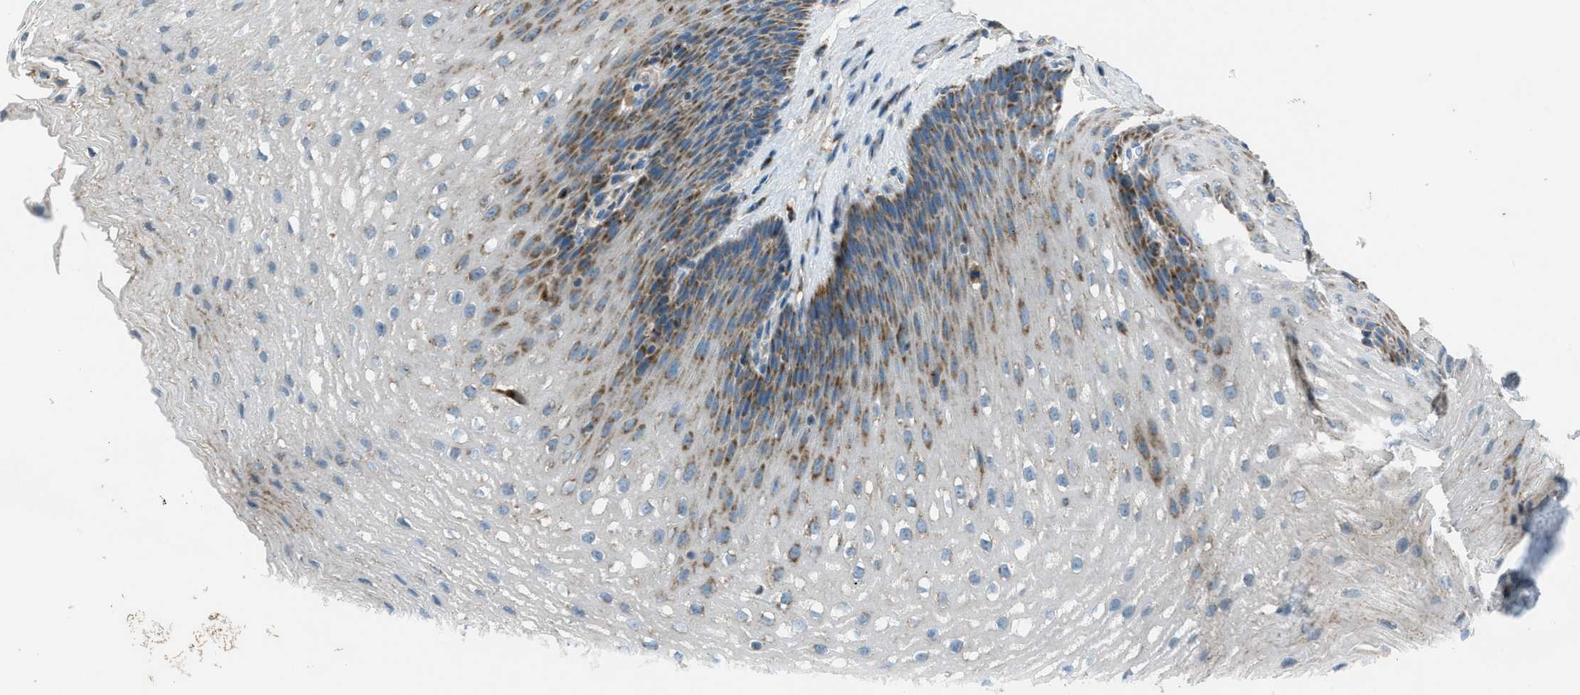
{"staining": {"intensity": "moderate", "quantity": "25%-75%", "location": "cytoplasmic/membranous"}, "tissue": "esophagus", "cell_type": "Squamous epithelial cells", "image_type": "normal", "snomed": [{"axis": "morphology", "description": "Normal tissue, NOS"}, {"axis": "topography", "description": "Esophagus"}], "caption": "High-power microscopy captured an immunohistochemistry histopathology image of benign esophagus, revealing moderate cytoplasmic/membranous positivity in about 25%-75% of squamous epithelial cells.", "gene": "BCKDK", "patient": {"sex": "male", "age": 48}}